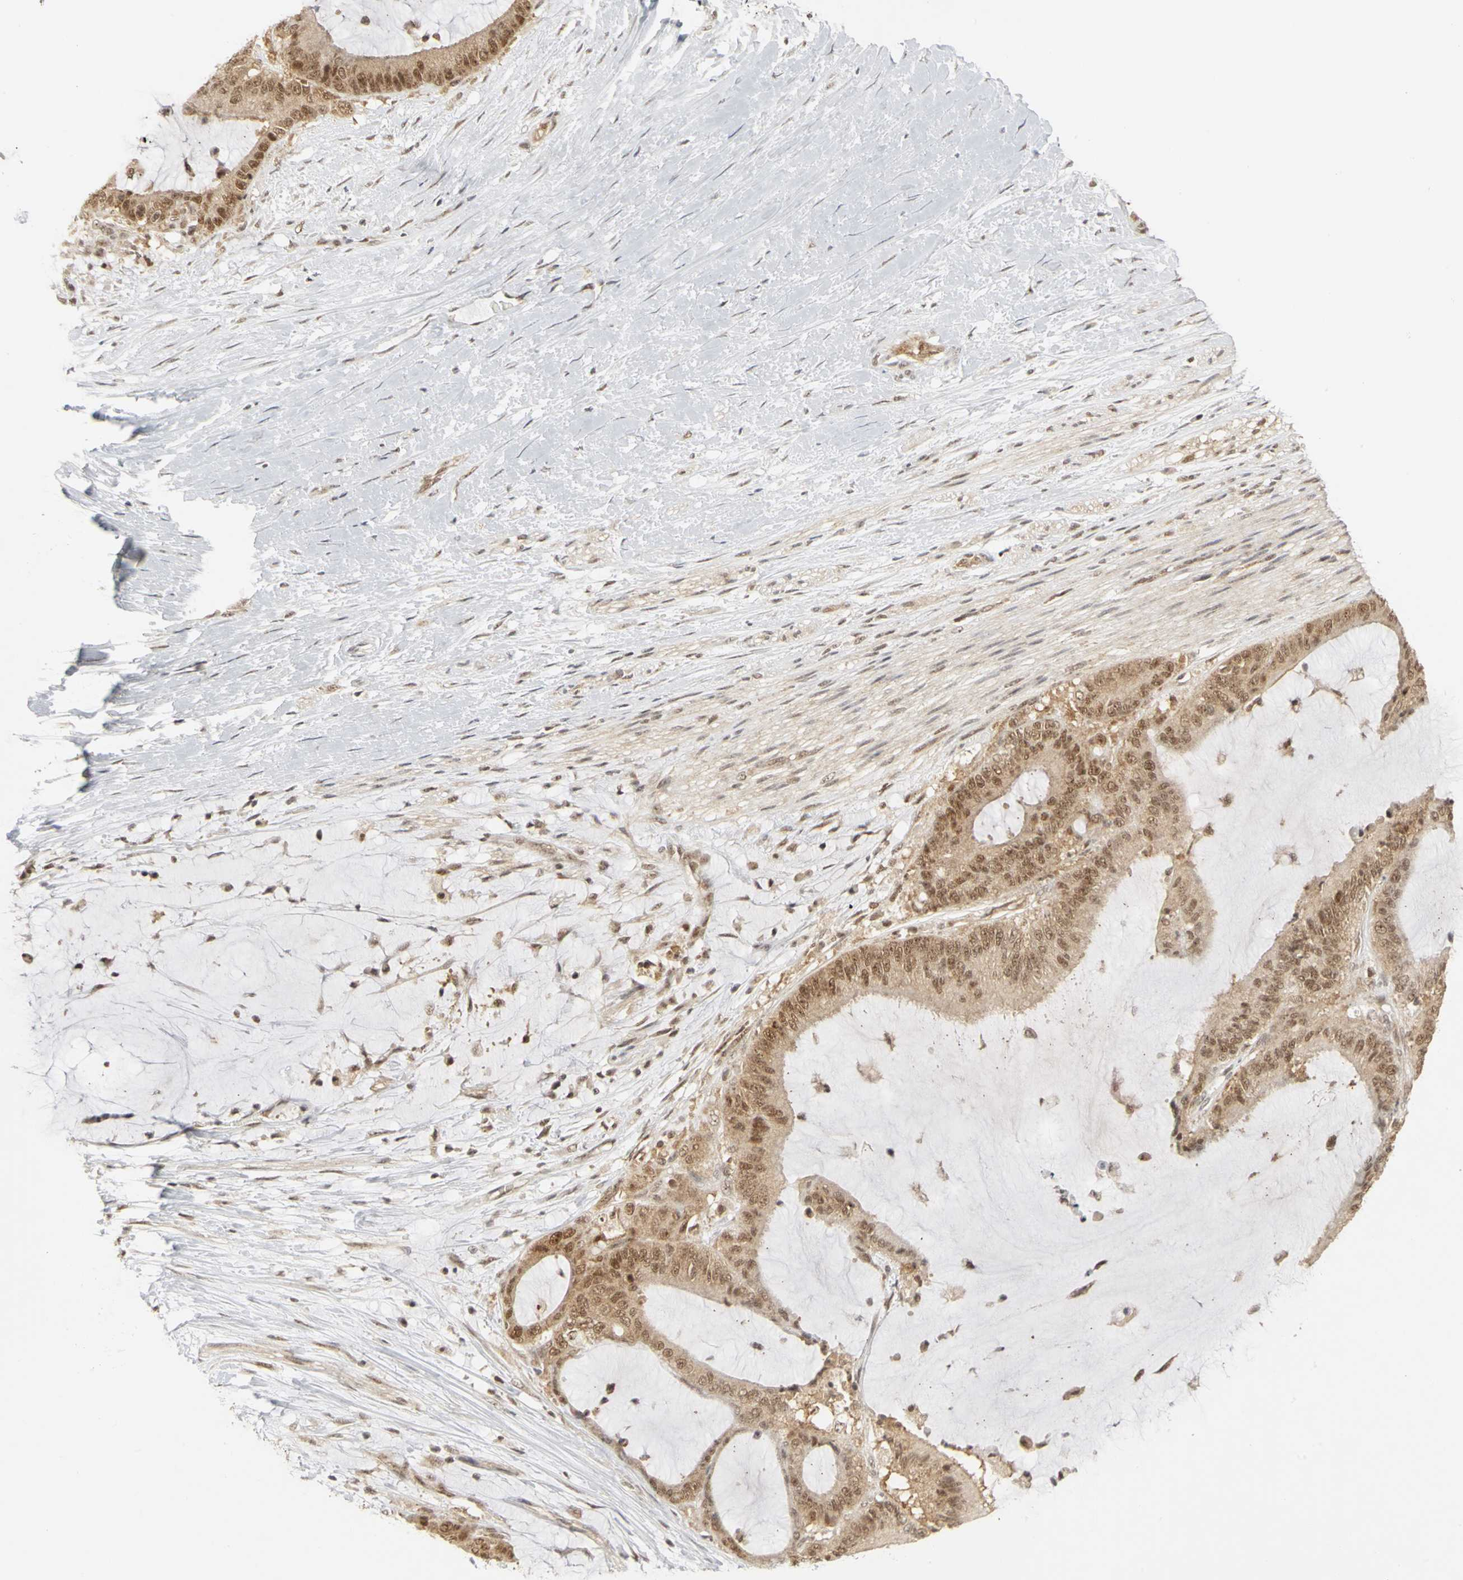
{"staining": {"intensity": "moderate", "quantity": ">75%", "location": "cytoplasmic/membranous,nuclear"}, "tissue": "liver cancer", "cell_type": "Tumor cells", "image_type": "cancer", "snomed": [{"axis": "morphology", "description": "Cholangiocarcinoma"}, {"axis": "topography", "description": "Liver"}], "caption": "Immunohistochemical staining of liver cancer (cholangiocarcinoma) displays medium levels of moderate cytoplasmic/membranous and nuclear protein positivity in approximately >75% of tumor cells.", "gene": "CSNK2B", "patient": {"sex": "female", "age": 73}}